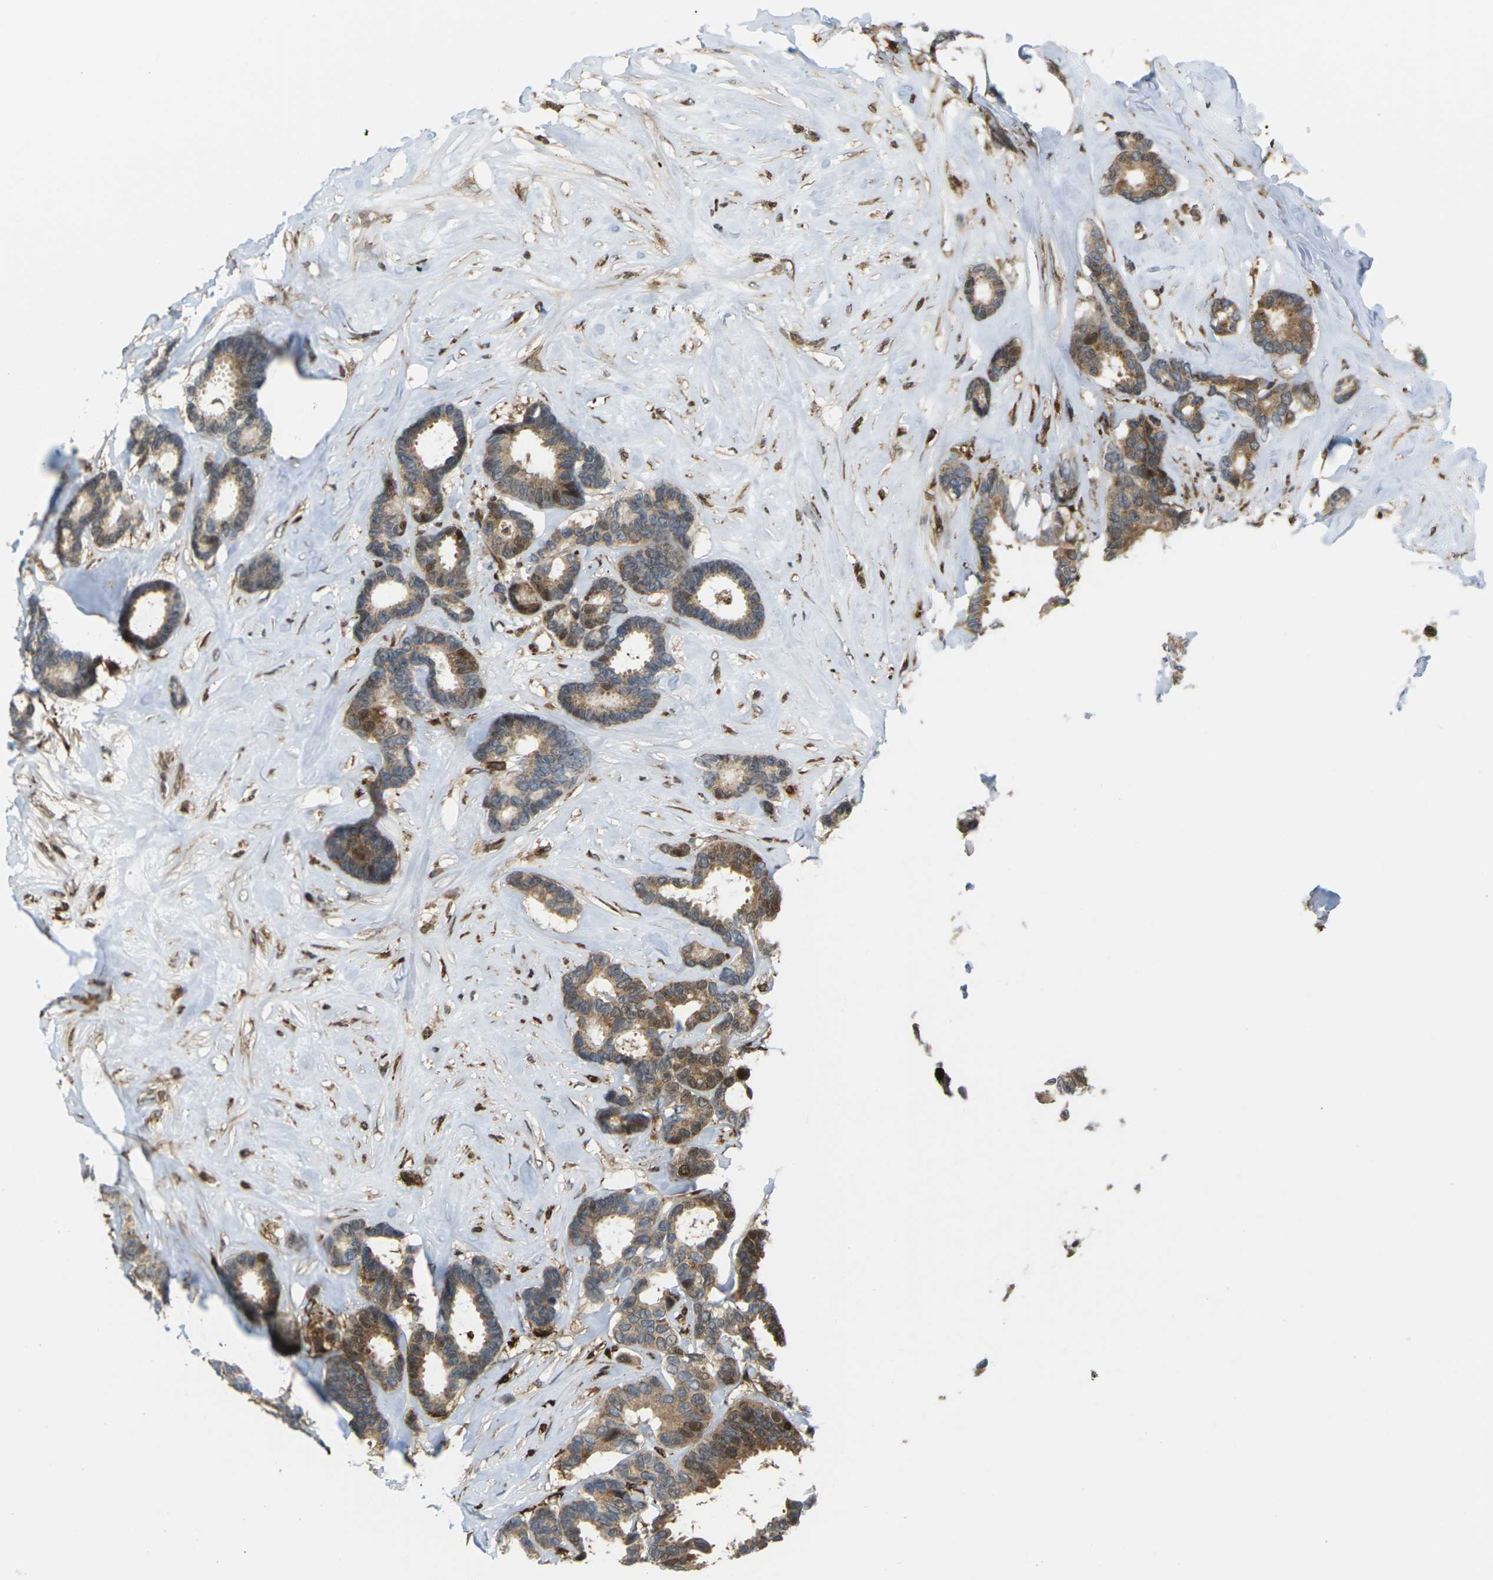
{"staining": {"intensity": "moderate", "quantity": ">75%", "location": "cytoplasmic/membranous,nuclear"}, "tissue": "breast cancer", "cell_type": "Tumor cells", "image_type": "cancer", "snomed": [{"axis": "morphology", "description": "Duct carcinoma"}, {"axis": "topography", "description": "Breast"}], "caption": "This is an image of immunohistochemistry (IHC) staining of breast invasive ductal carcinoma, which shows moderate positivity in the cytoplasmic/membranous and nuclear of tumor cells.", "gene": "ROBO1", "patient": {"sex": "female", "age": 87}}